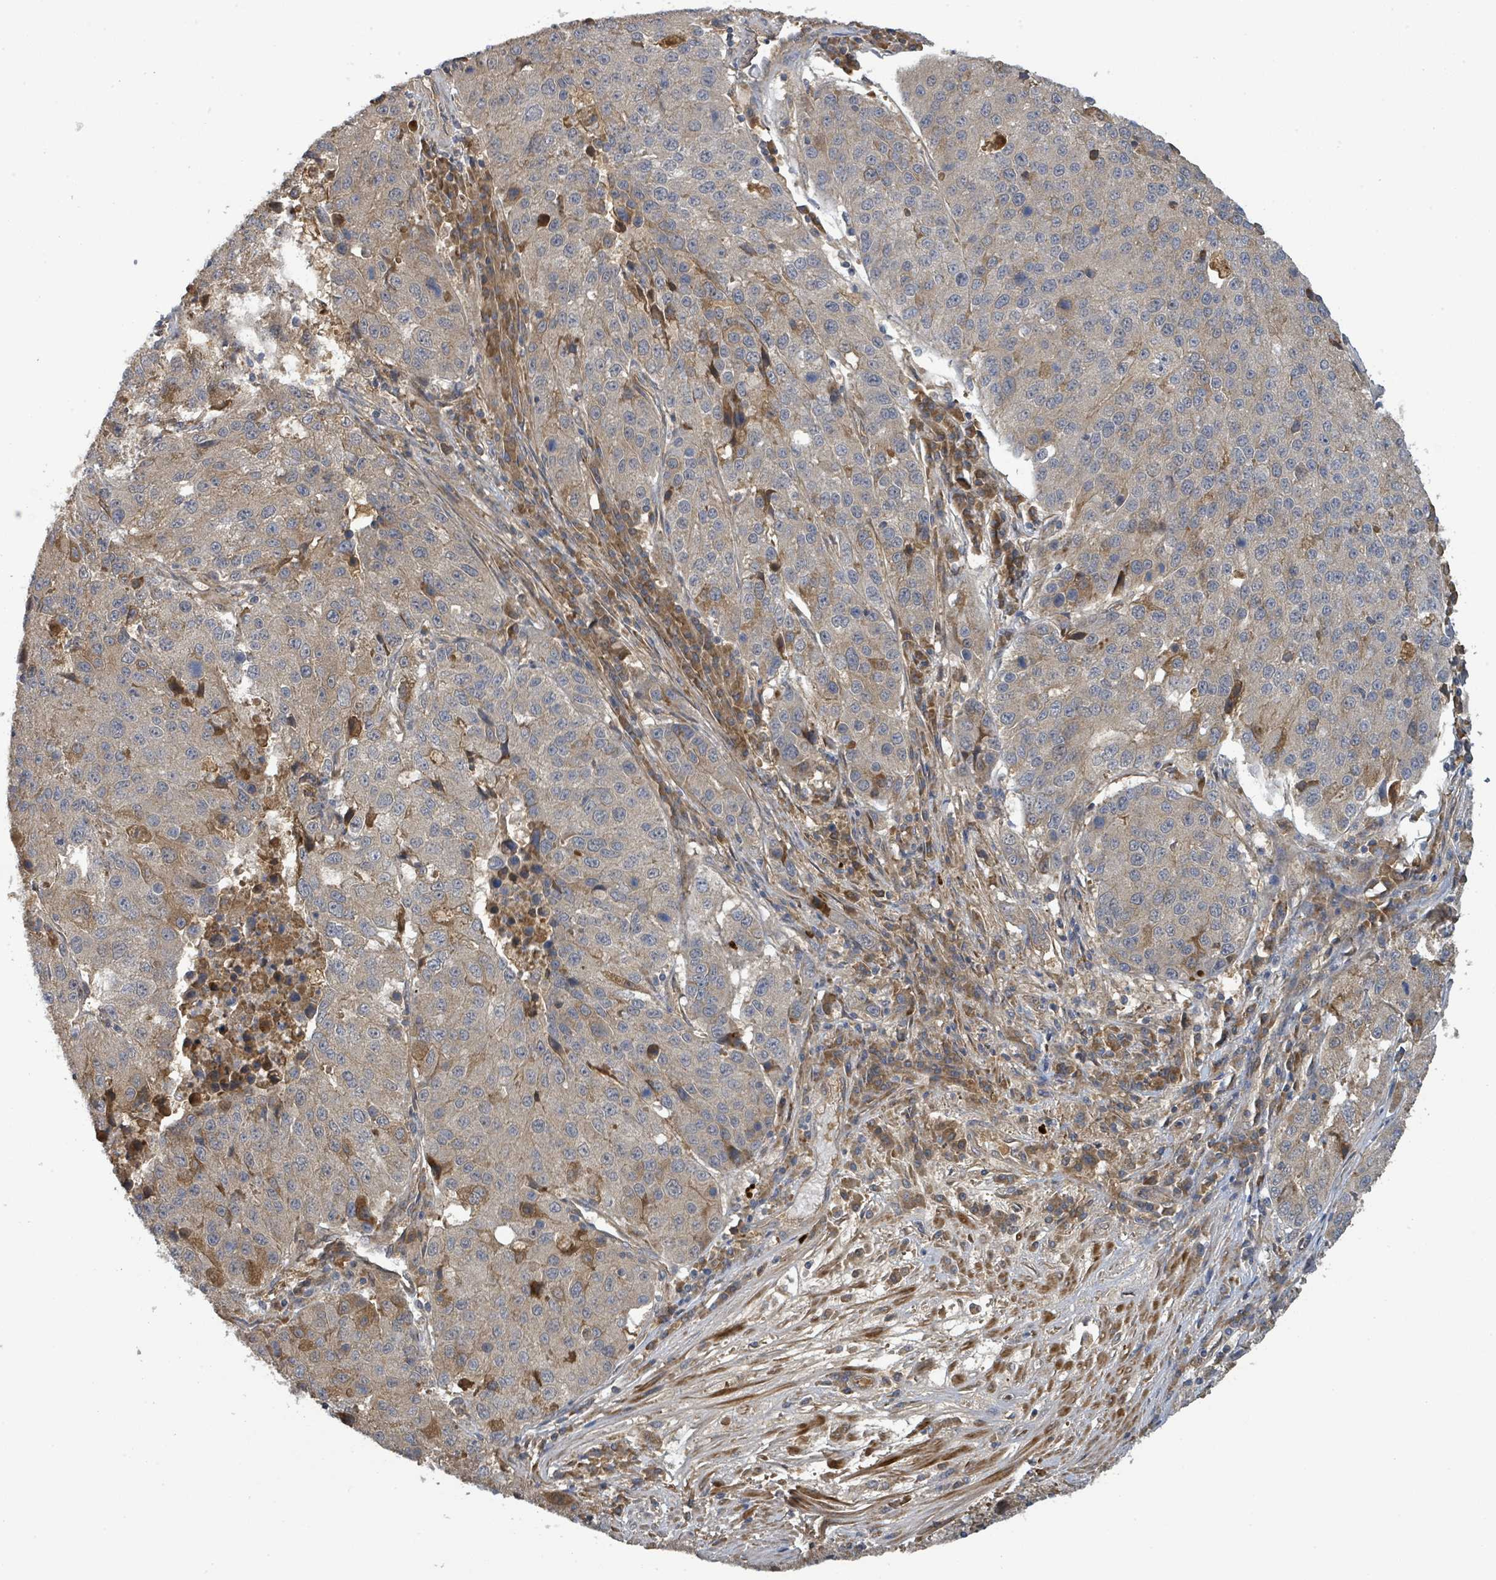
{"staining": {"intensity": "weak", "quantity": "<25%", "location": "cytoplasmic/membranous"}, "tissue": "stomach cancer", "cell_type": "Tumor cells", "image_type": "cancer", "snomed": [{"axis": "morphology", "description": "Adenocarcinoma, NOS"}, {"axis": "topography", "description": "Stomach"}], "caption": "There is no significant staining in tumor cells of stomach cancer (adenocarcinoma).", "gene": "STARD4", "patient": {"sex": "male", "age": 71}}